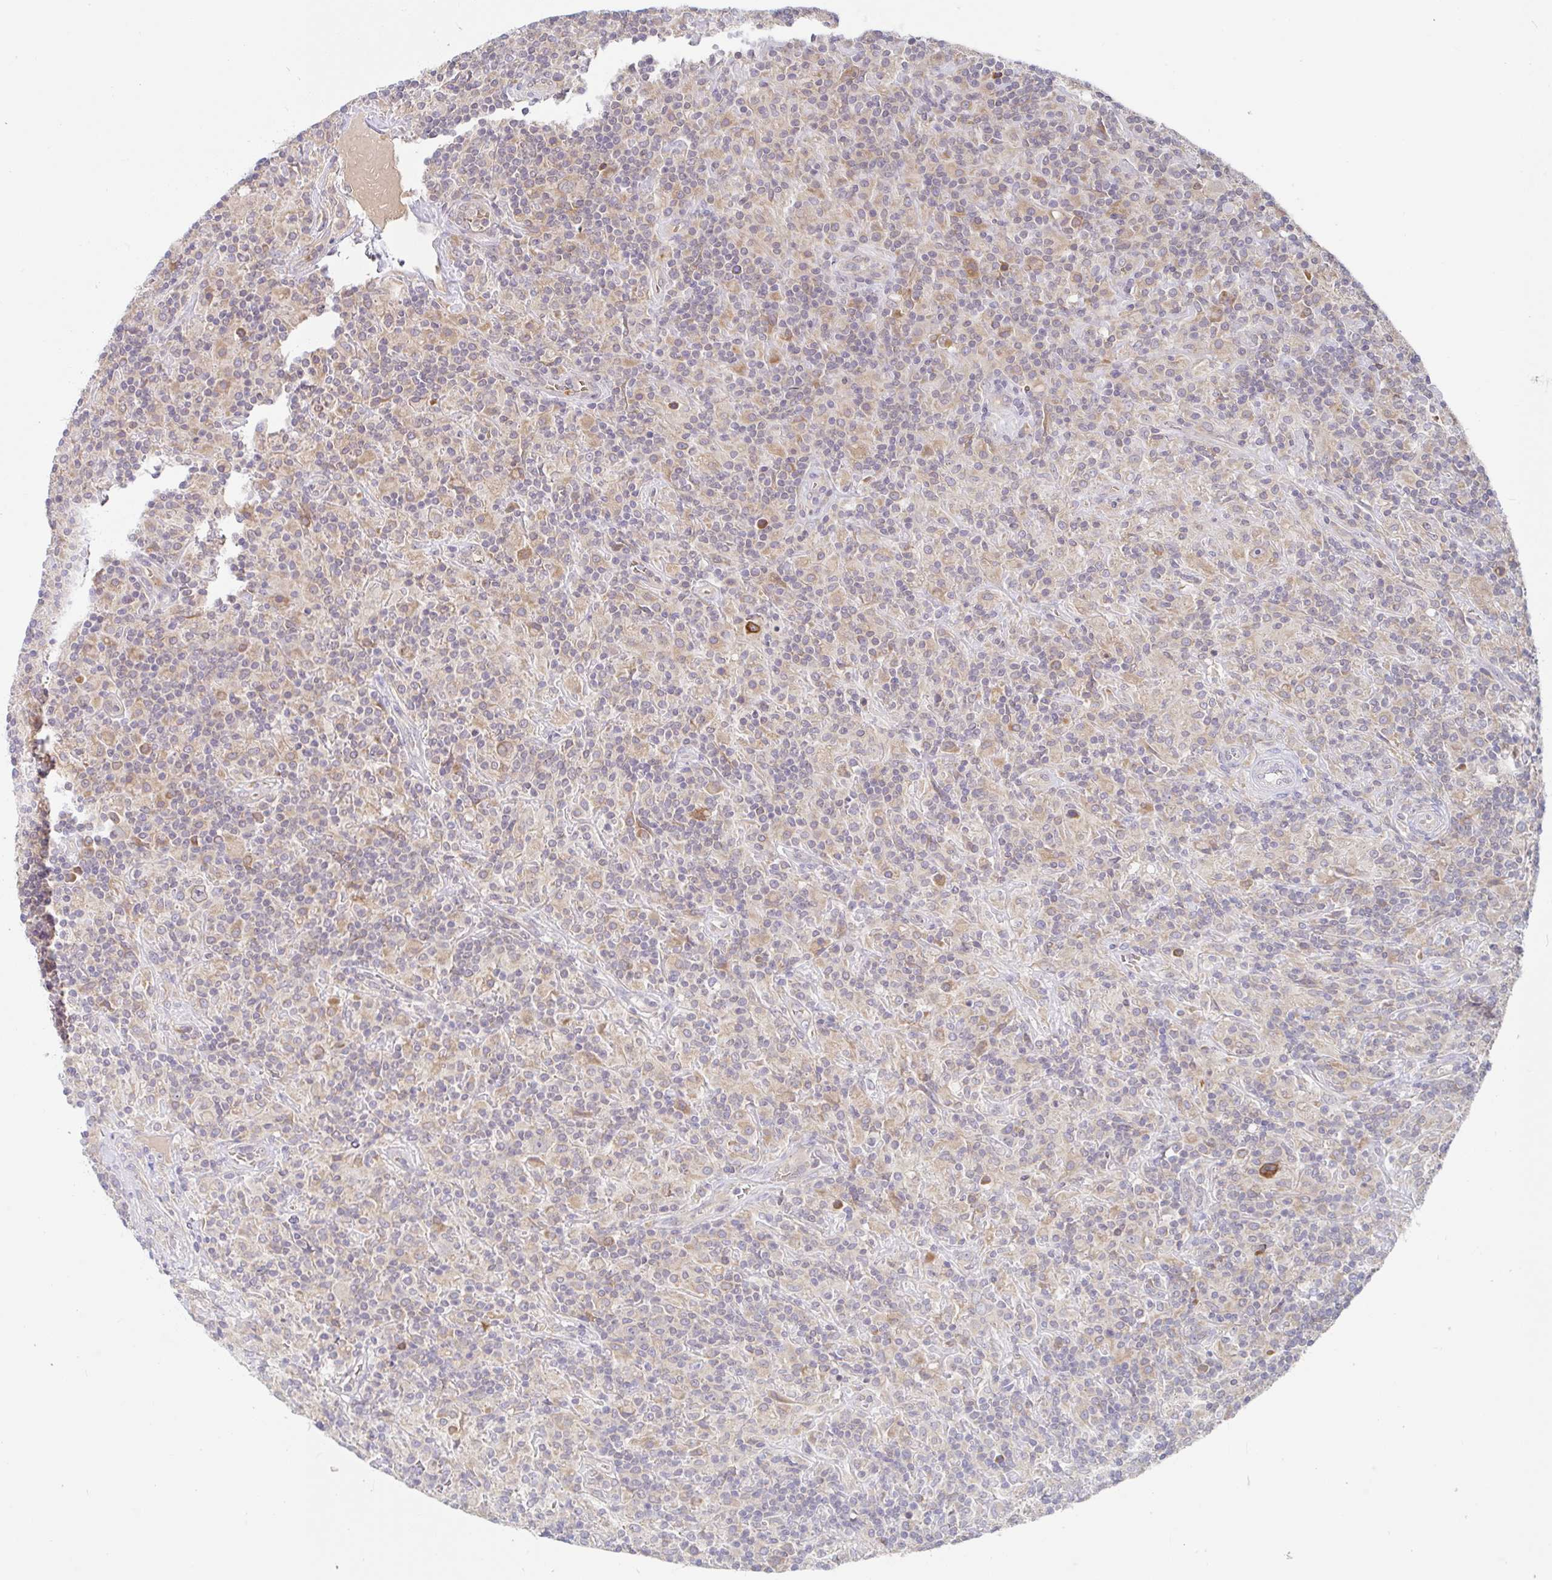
{"staining": {"intensity": "weak", "quantity": "<25%", "location": "cytoplasmic/membranous"}, "tissue": "lymphoma", "cell_type": "Tumor cells", "image_type": "cancer", "snomed": [{"axis": "morphology", "description": "Hodgkin's disease, NOS"}, {"axis": "topography", "description": "Lymph node"}], "caption": "The image displays no significant expression in tumor cells of Hodgkin's disease. The staining was performed using DAB (3,3'-diaminobenzidine) to visualize the protein expression in brown, while the nuclei were stained in blue with hematoxylin (Magnification: 20x).", "gene": "DERL2", "patient": {"sex": "male", "age": 70}}